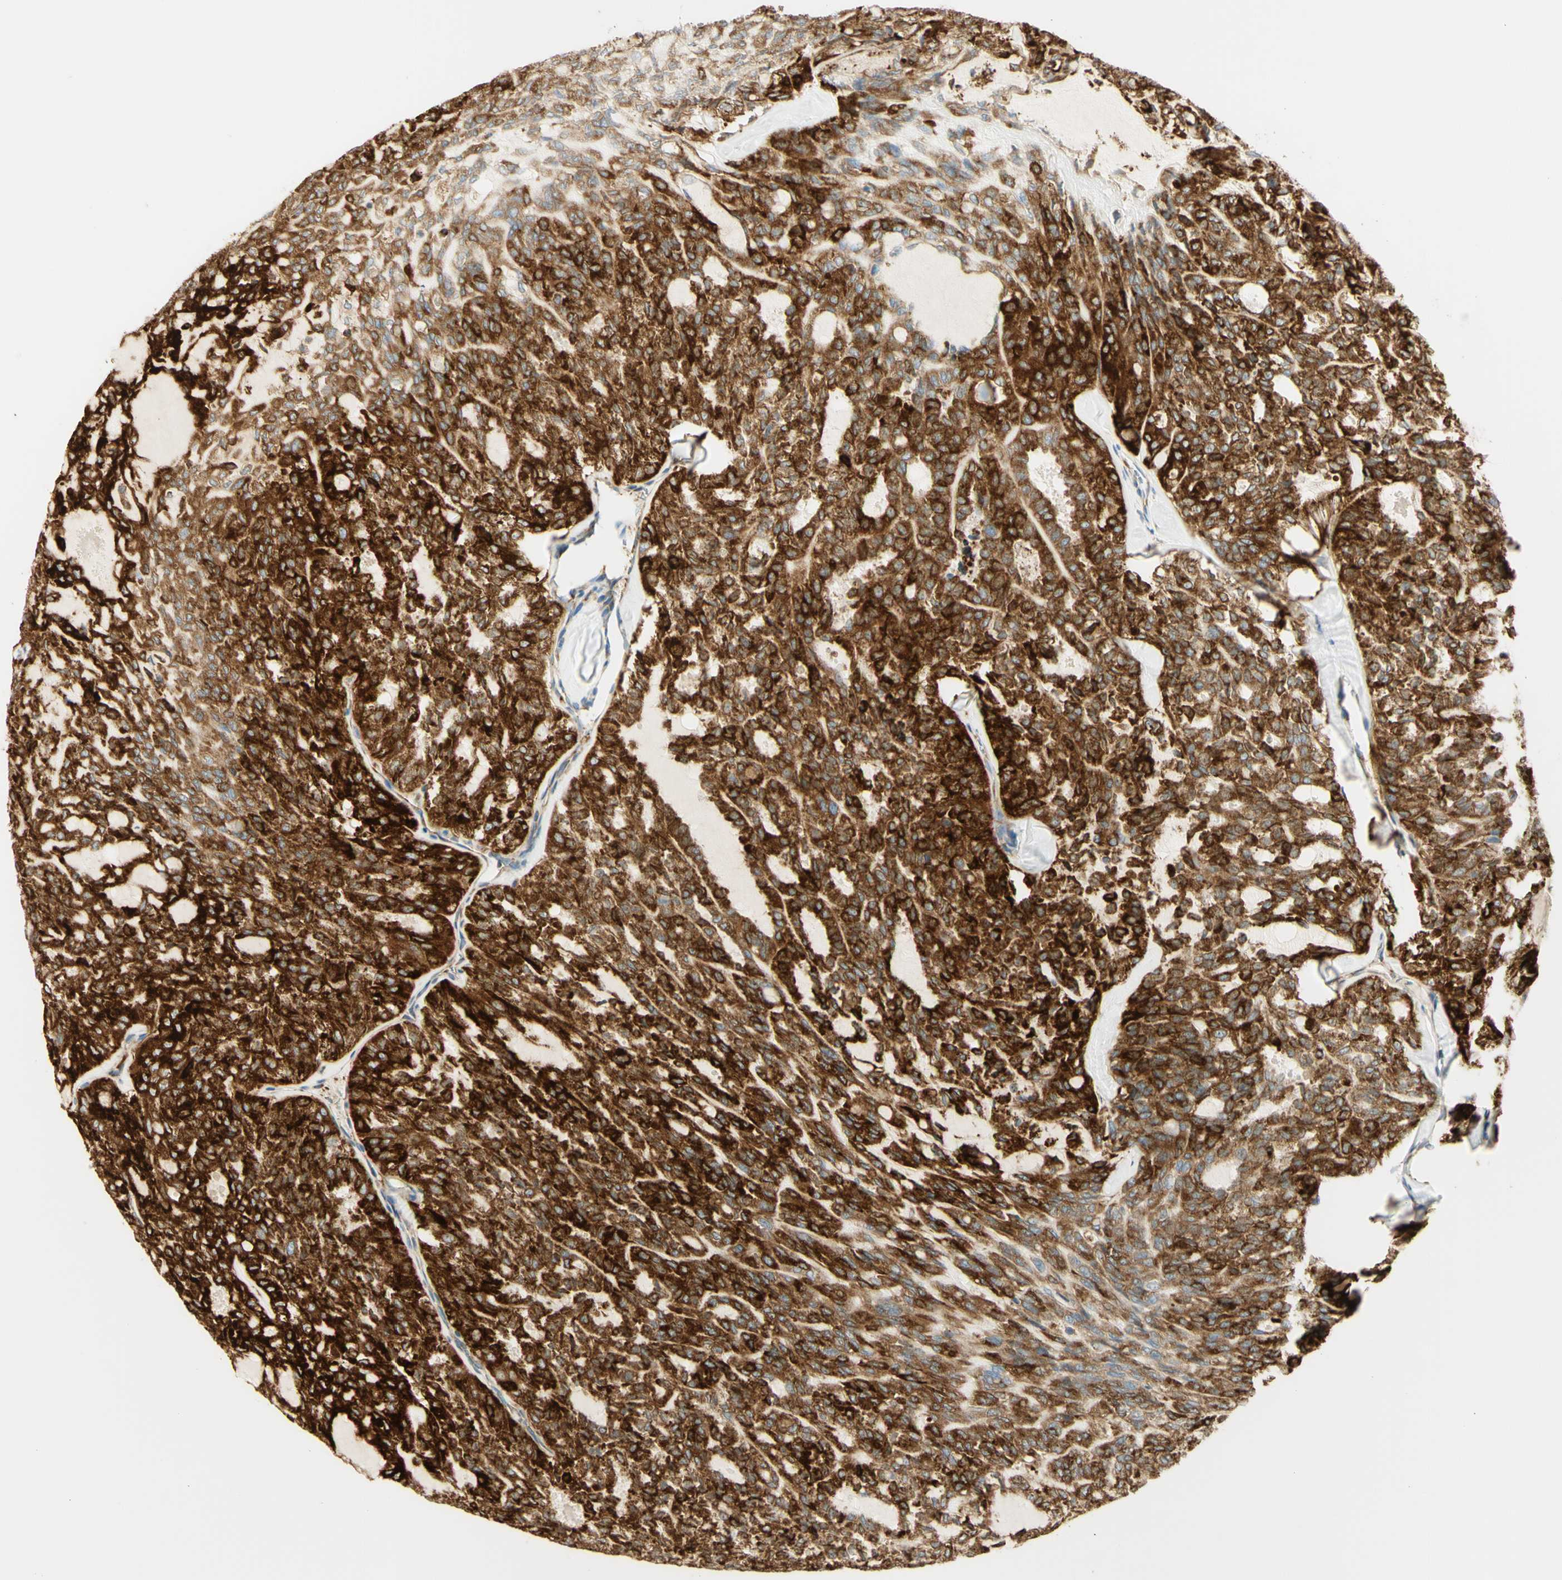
{"staining": {"intensity": "strong", "quantity": ">75%", "location": "cytoplasmic/membranous"}, "tissue": "thyroid cancer", "cell_type": "Tumor cells", "image_type": "cancer", "snomed": [{"axis": "morphology", "description": "Follicular adenoma carcinoma, NOS"}, {"axis": "topography", "description": "Thyroid gland"}], "caption": "Immunohistochemistry (IHC) of thyroid follicular adenoma carcinoma shows high levels of strong cytoplasmic/membranous staining in about >75% of tumor cells. (DAB (3,3'-diaminobenzidine) IHC, brown staining for protein, blue staining for nuclei).", "gene": "MANF", "patient": {"sex": "male", "age": 75}}